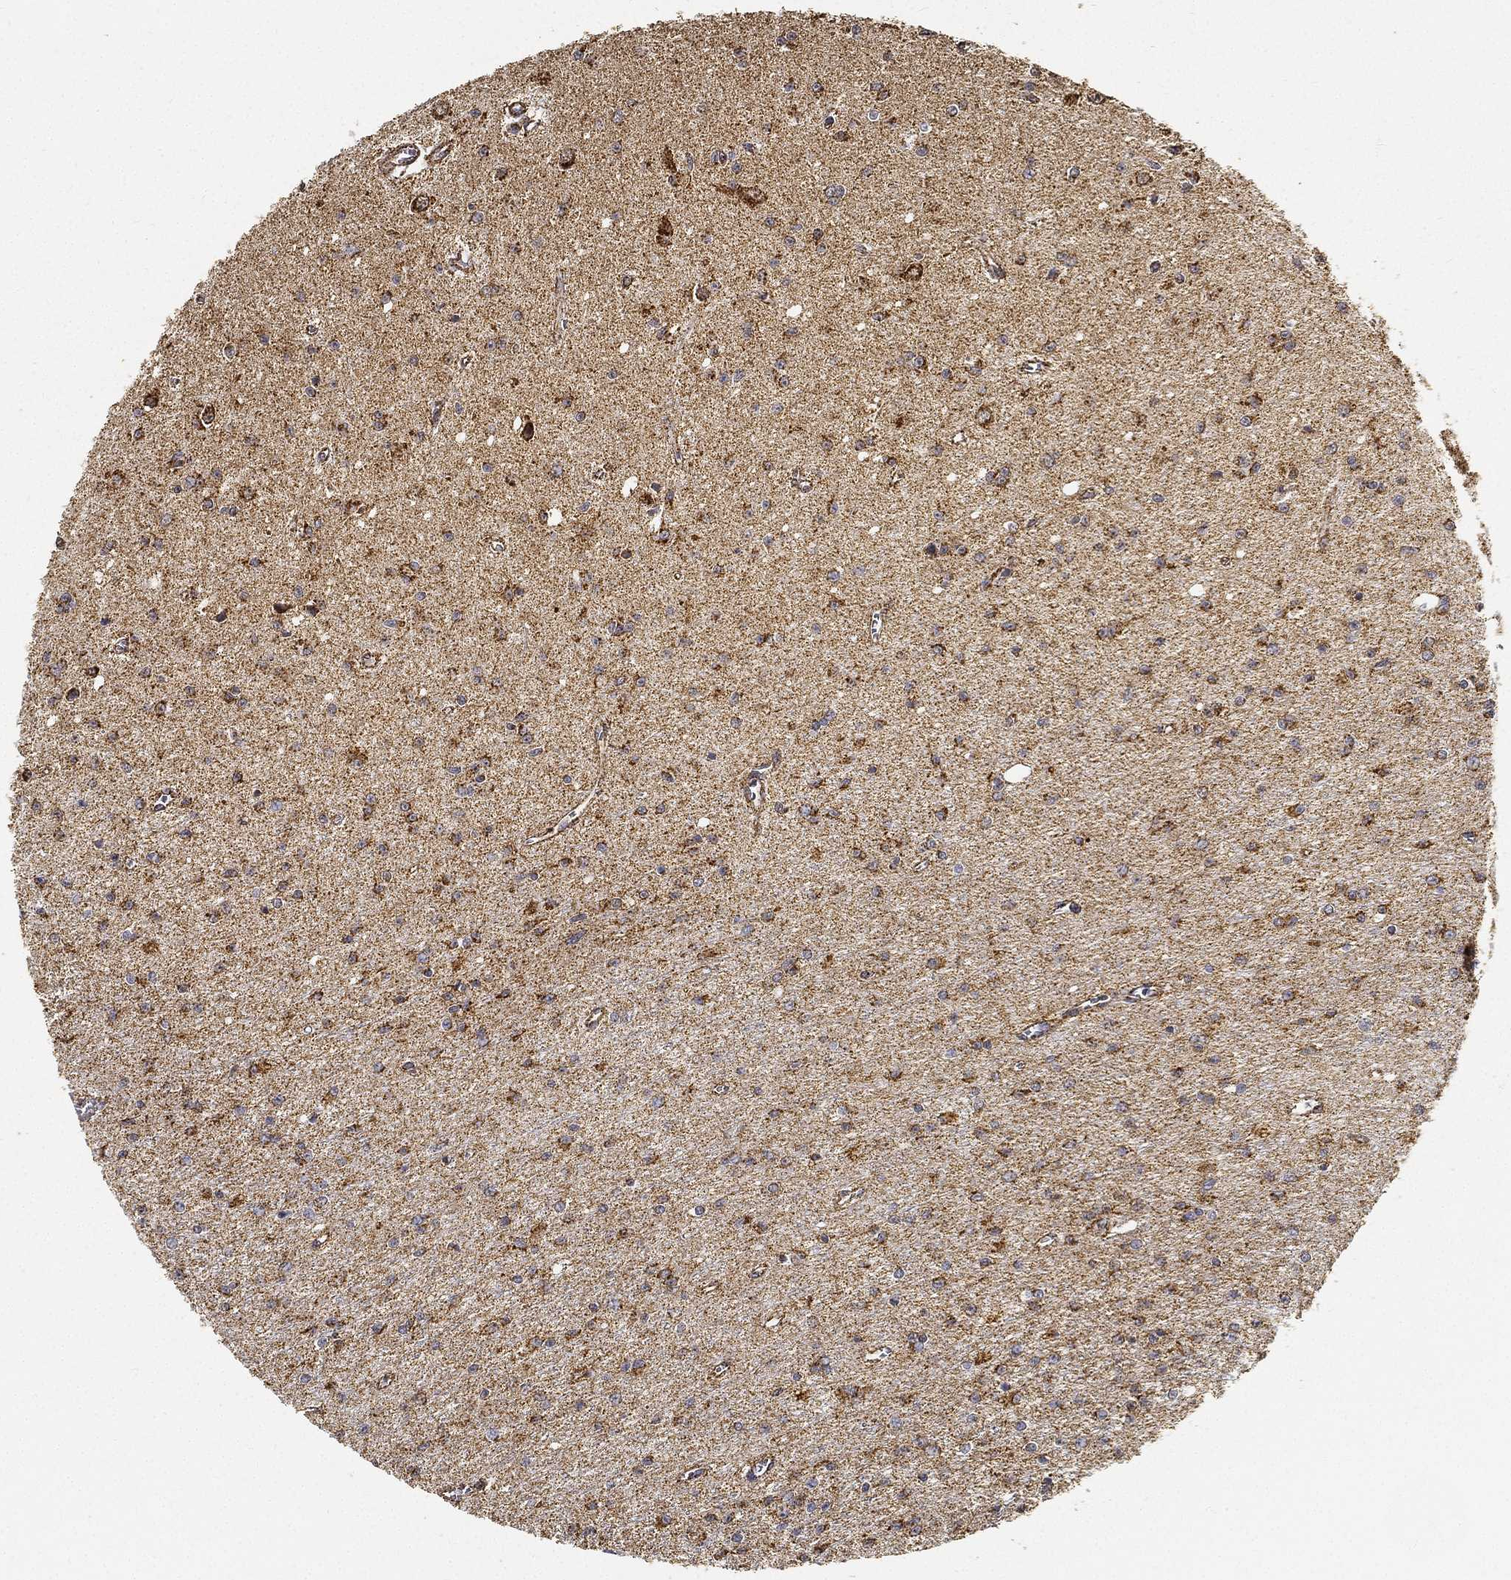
{"staining": {"intensity": "strong", "quantity": "25%-75%", "location": "cytoplasmic/membranous"}, "tissue": "glioma", "cell_type": "Tumor cells", "image_type": "cancer", "snomed": [{"axis": "morphology", "description": "Glioma, malignant, Low grade"}, {"axis": "topography", "description": "Brain"}], "caption": "A photomicrograph showing strong cytoplasmic/membranous staining in approximately 25%-75% of tumor cells in glioma, as visualized by brown immunohistochemical staining.", "gene": "NDUFAB1", "patient": {"sex": "female", "age": 45}}